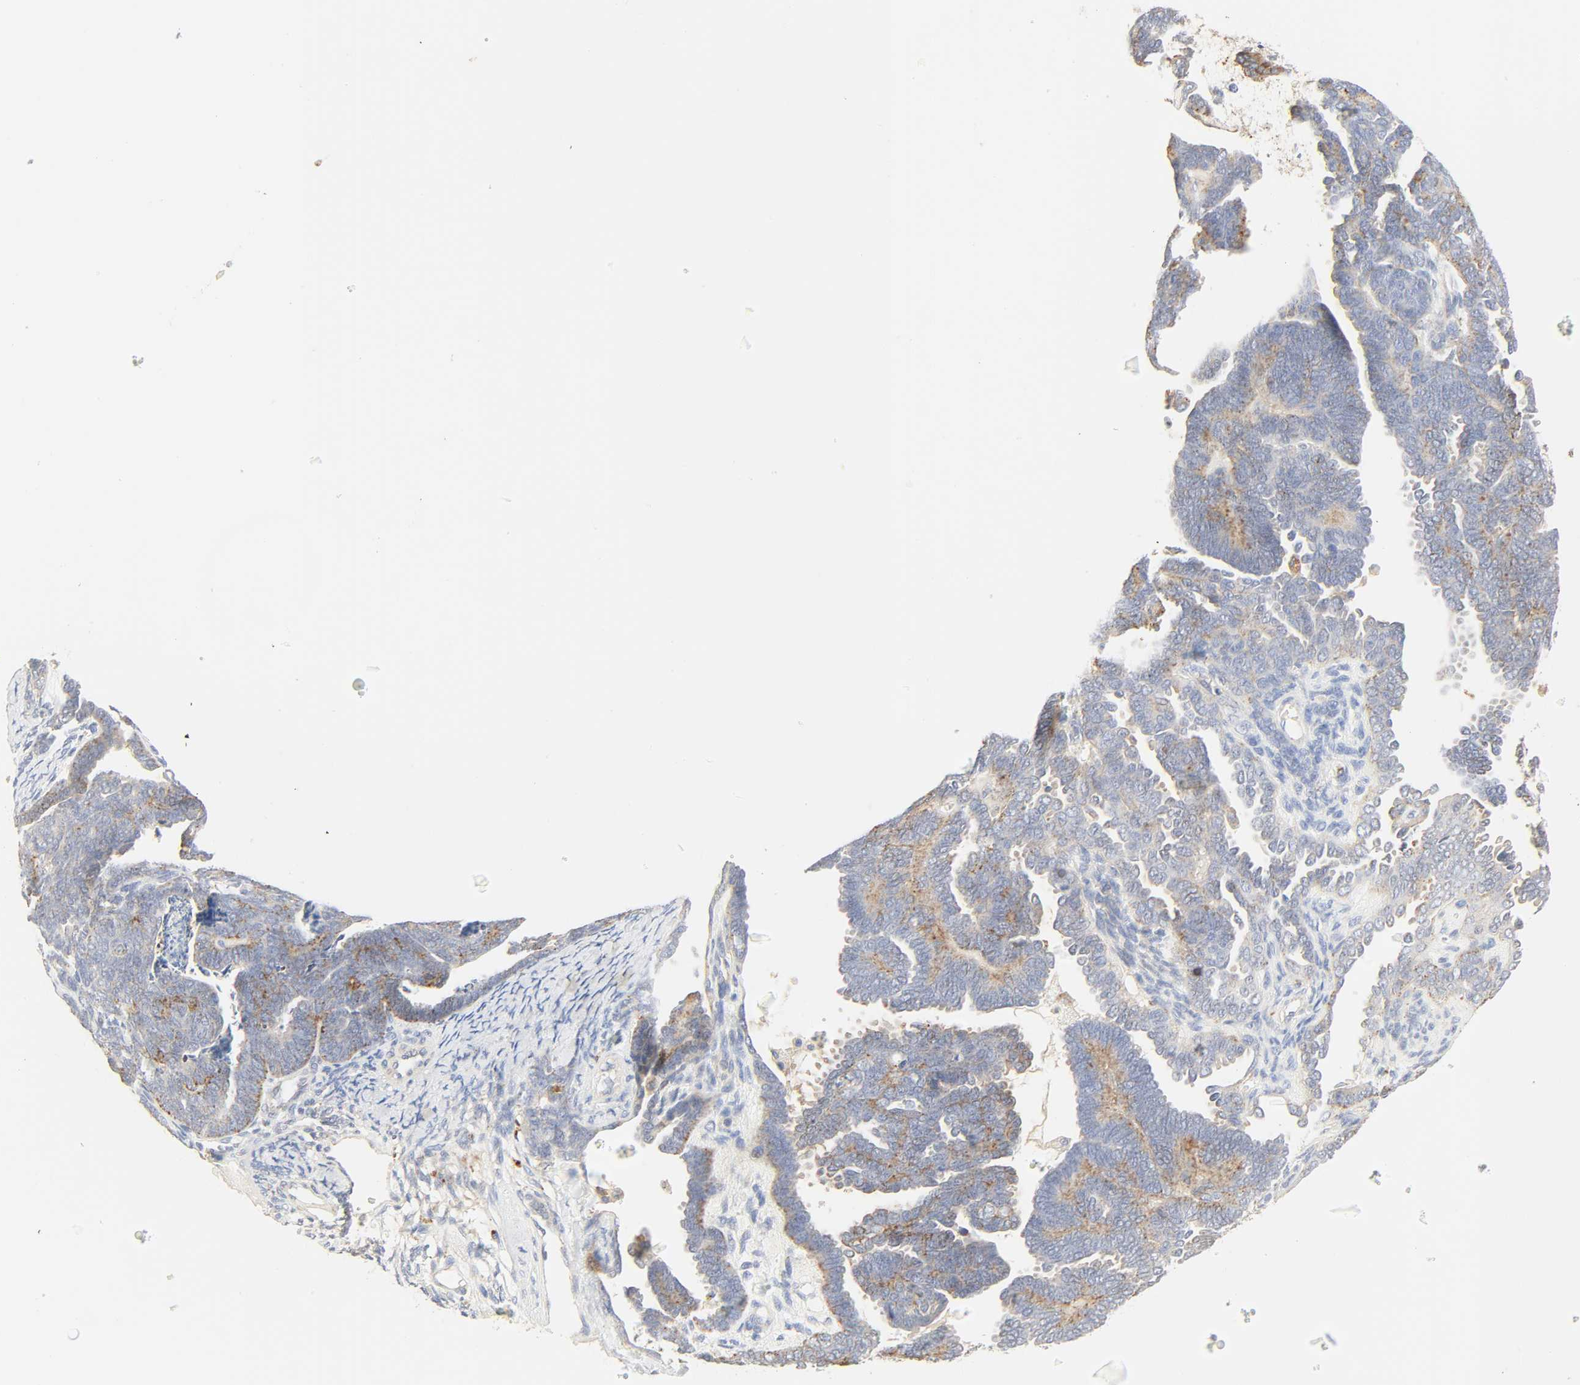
{"staining": {"intensity": "moderate", "quantity": "25%-75%", "location": "cytoplasmic/membranous"}, "tissue": "endometrial cancer", "cell_type": "Tumor cells", "image_type": "cancer", "snomed": [{"axis": "morphology", "description": "Neoplasm, malignant, NOS"}, {"axis": "topography", "description": "Endometrium"}], "caption": "A high-resolution image shows immunohistochemistry (IHC) staining of endometrial cancer, which exhibits moderate cytoplasmic/membranous positivity in about 25%-75% of tumor cells.", "gene": "CAMK2A", "patient": {"sex": "female", "age": 74}}